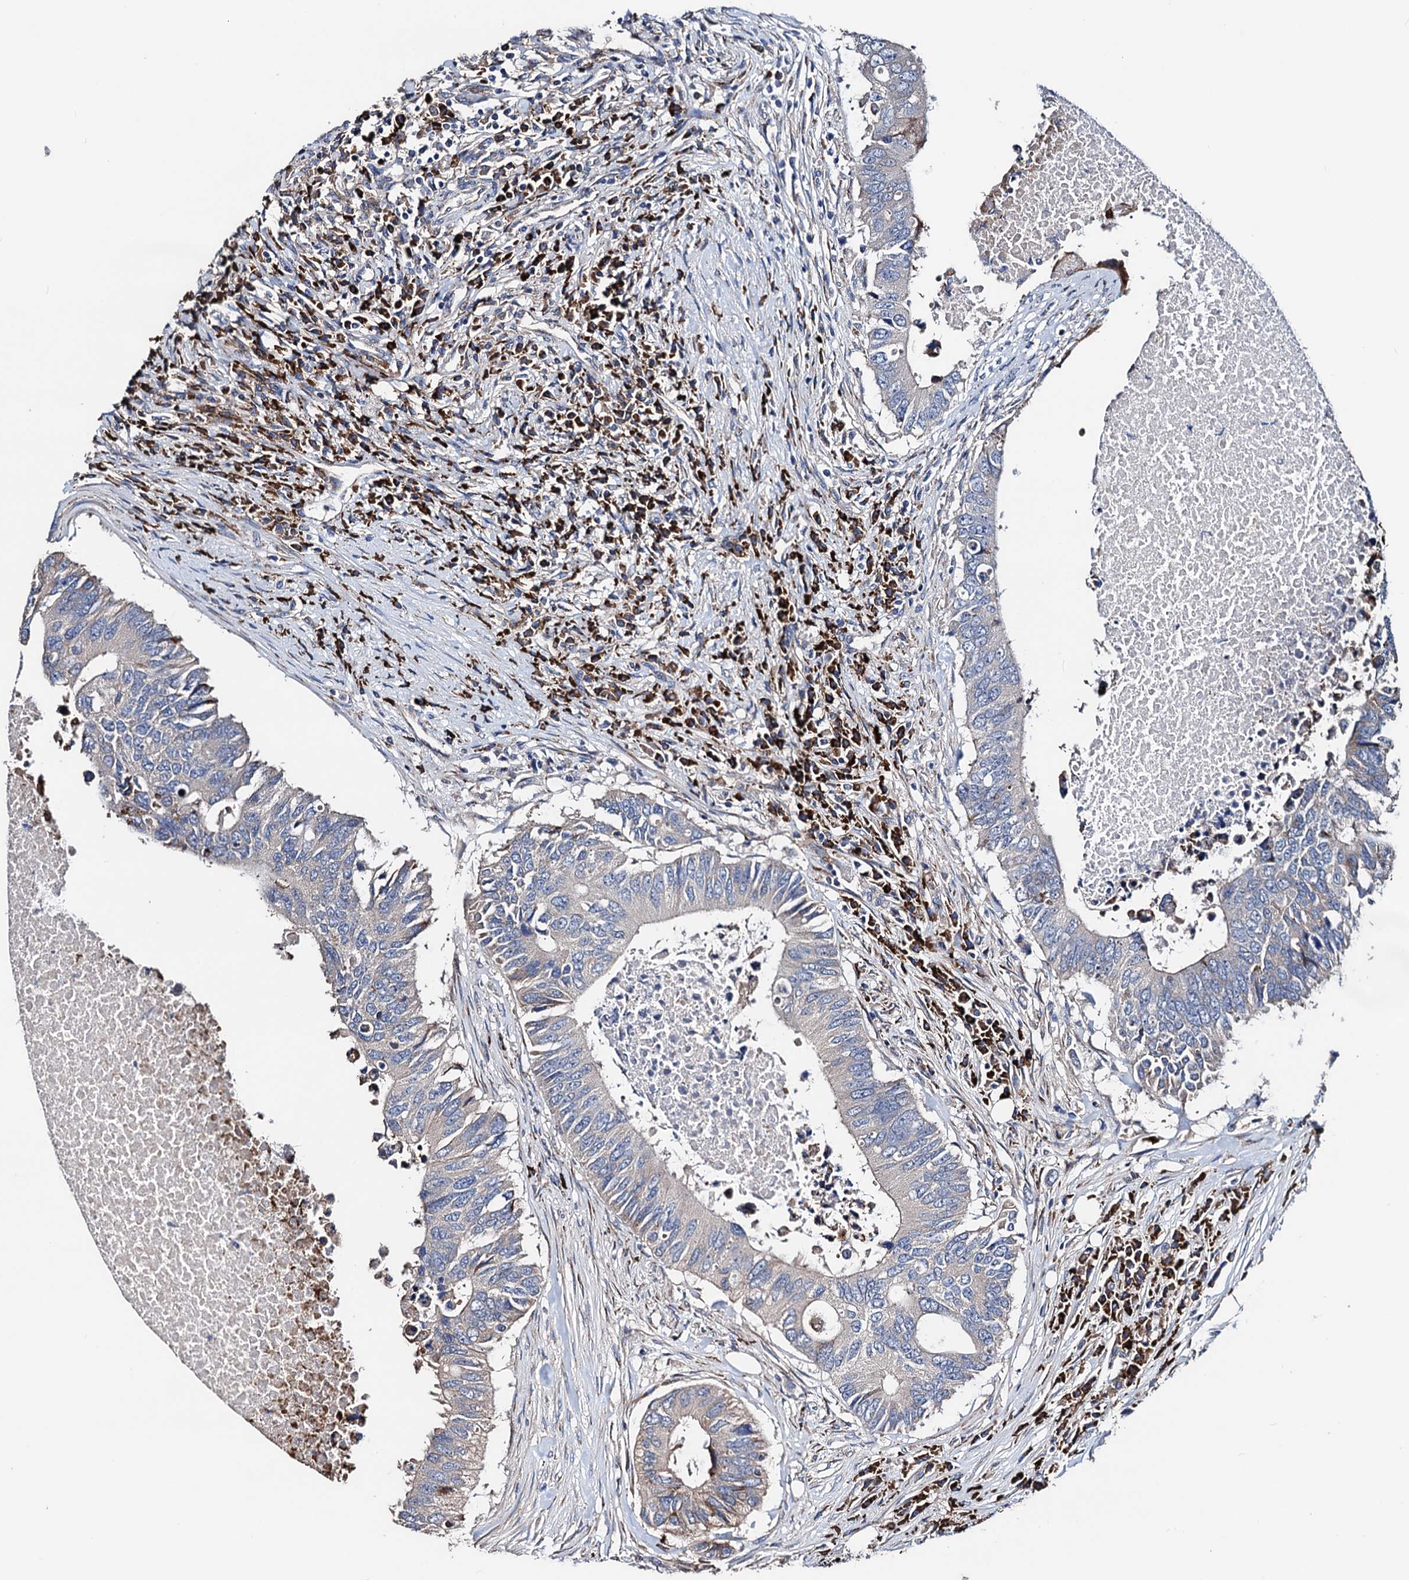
{"staining": {"intensity": "negative", "quantity": "none", "location": "none"}, "tissue": "colorectal cancer", "cell_type": "Tumor cells", "image_type": "cancer", "snomed": [{"axis": "morphology", "description": "Adenocarcinoma, NOS"}, {"axis": "topography", "description": "Colon"}], "caption": "High magnification brightfield microscopy of colorectal cancer (adenocarcinoma) stained with DAB (brown) and counterstained with hematoxylin (blue): tumor cells show no significant positivity. (DAB (3,3'-diaminobenzidine) immunohistochemistry, high magnification).", "gene": "AKAP11", "patient": {"sex": "male", "age": 71}}